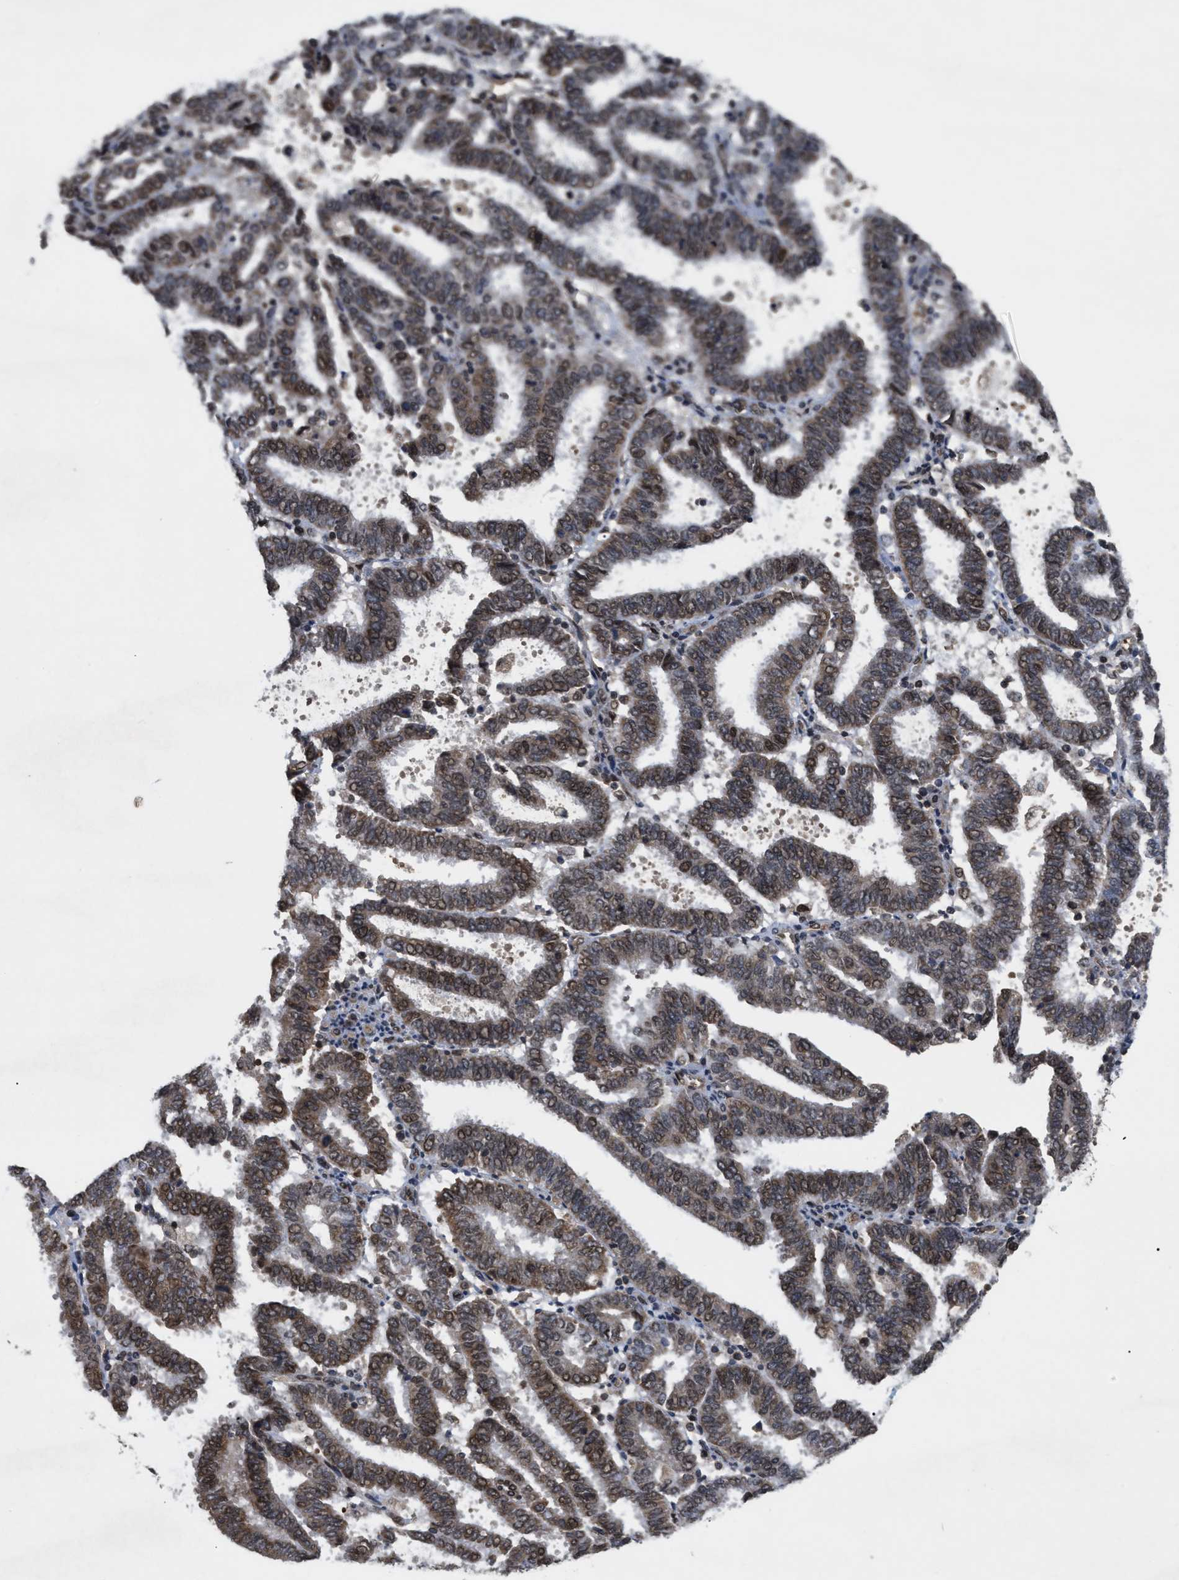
{"staining": {"intensity": "moderate", "quantity": ">75%", "location": "cytoplasmic/membranous,nuclear"}, "tissue": "endometrial cancer", "cell_type": "Tumor cells", "image_type": "cancer", "snomed": [{"axis": "morphology", "description": "Adenocarcinoma, NOS"}, {"axis": "topography", "description": "Uterus"}], "caption": "Immunohistochemistry of endometrial cancer (adenocarcinoma) exhibits medium levels of moderate cytoplasmic/membranous and nuclear staining in approximately >75% of tumor cells.", "gene": "CRY1", "patient": {"sex": "female", "age": 83}}